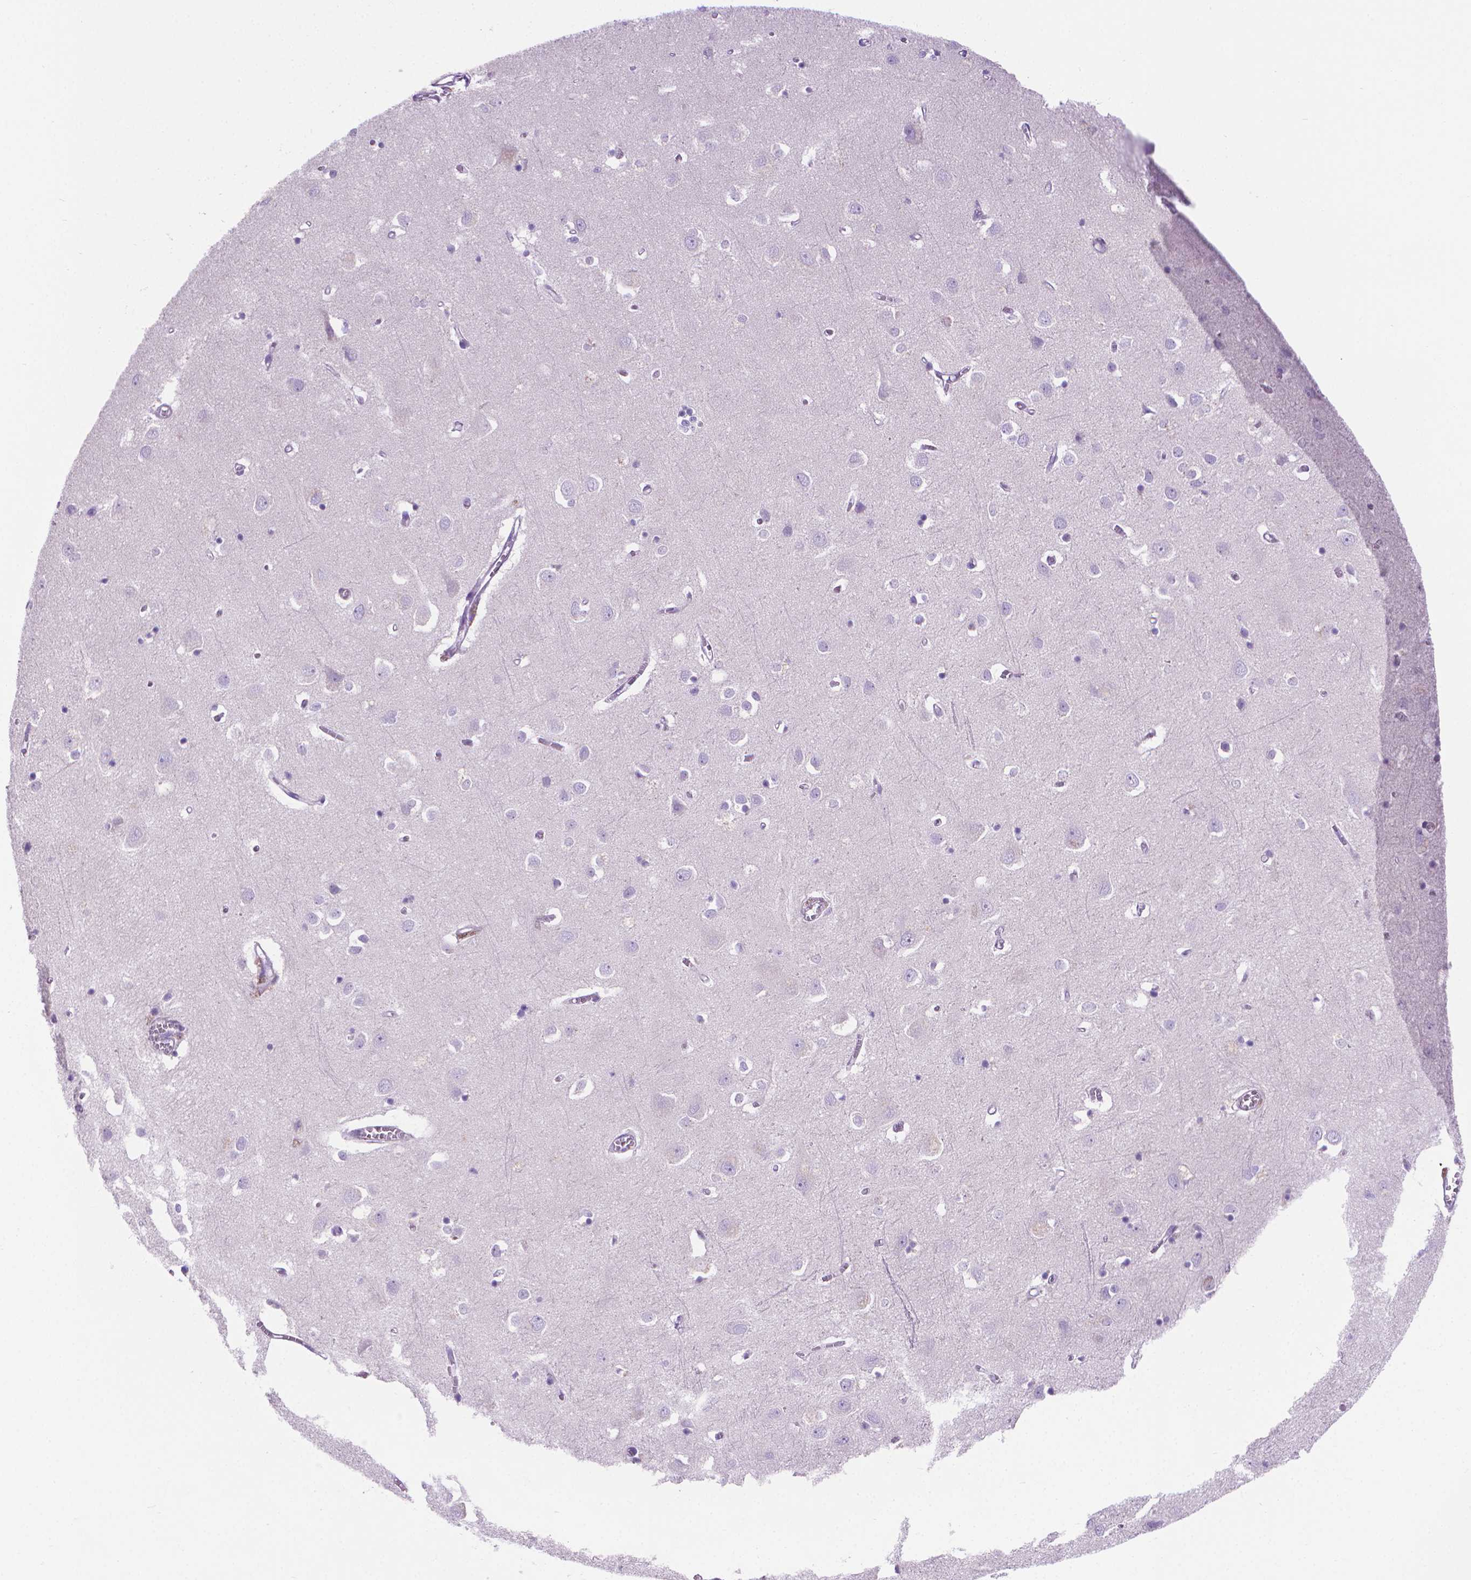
{"staining": {"intensity": "negative", "quantity": "none", "location": "none"}, "tissue": "cerebral cortex", "cell_type": "Endothelial cells", "image_type": "normal", "snomed": [{"axis": "morphology", "description": "Normal tissue, NOS"}, {"axis": "topography", "description": "Cerebral cortex"}], "caption": "Cerebral cortex stained for a protein using immunohistochemistry (IHC) exhibits no staining endothelial cells.", "gene": "FASN", "patient": {"sex": "male", "age": 70}}